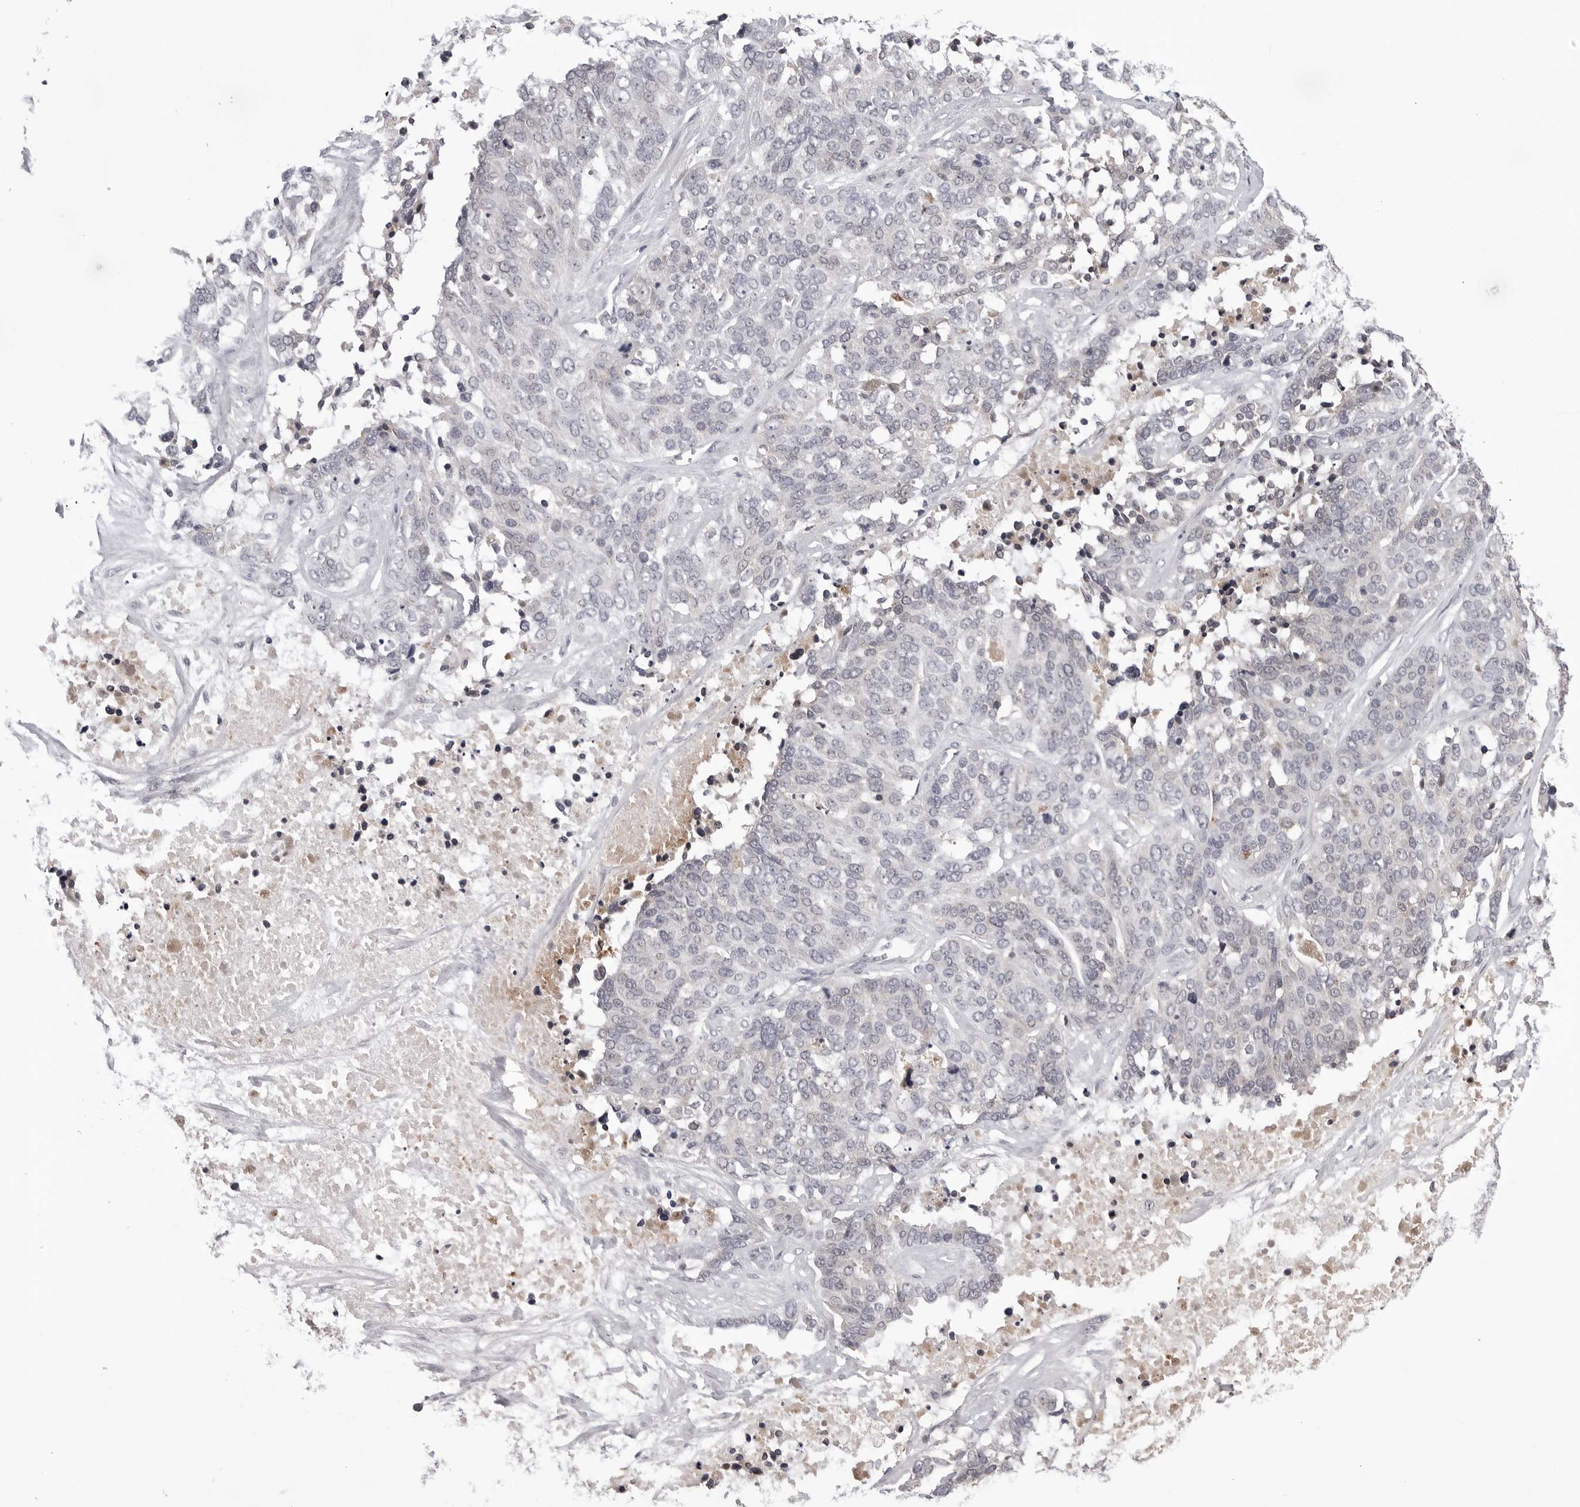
{"staining": {"intensity": "negative", "quantity": "none", "location": "none"}, "tissue": "ovarian cancer", "cell_type": "Tumor cells", "image_type": "cancer", "snomed": [{"axis": "morphology", "description": "Cystadenocarcinoma, serous, NOS"}, {"axis": "topography", "description": "Ovary"}], "caption": "A micrograph of serous cystadenocarcinoma (ovarian) stained for a protein reveals no brown staining in tumor cells.", "gene": "CDK20", "patient": {"sex": "female", "age": 44}}